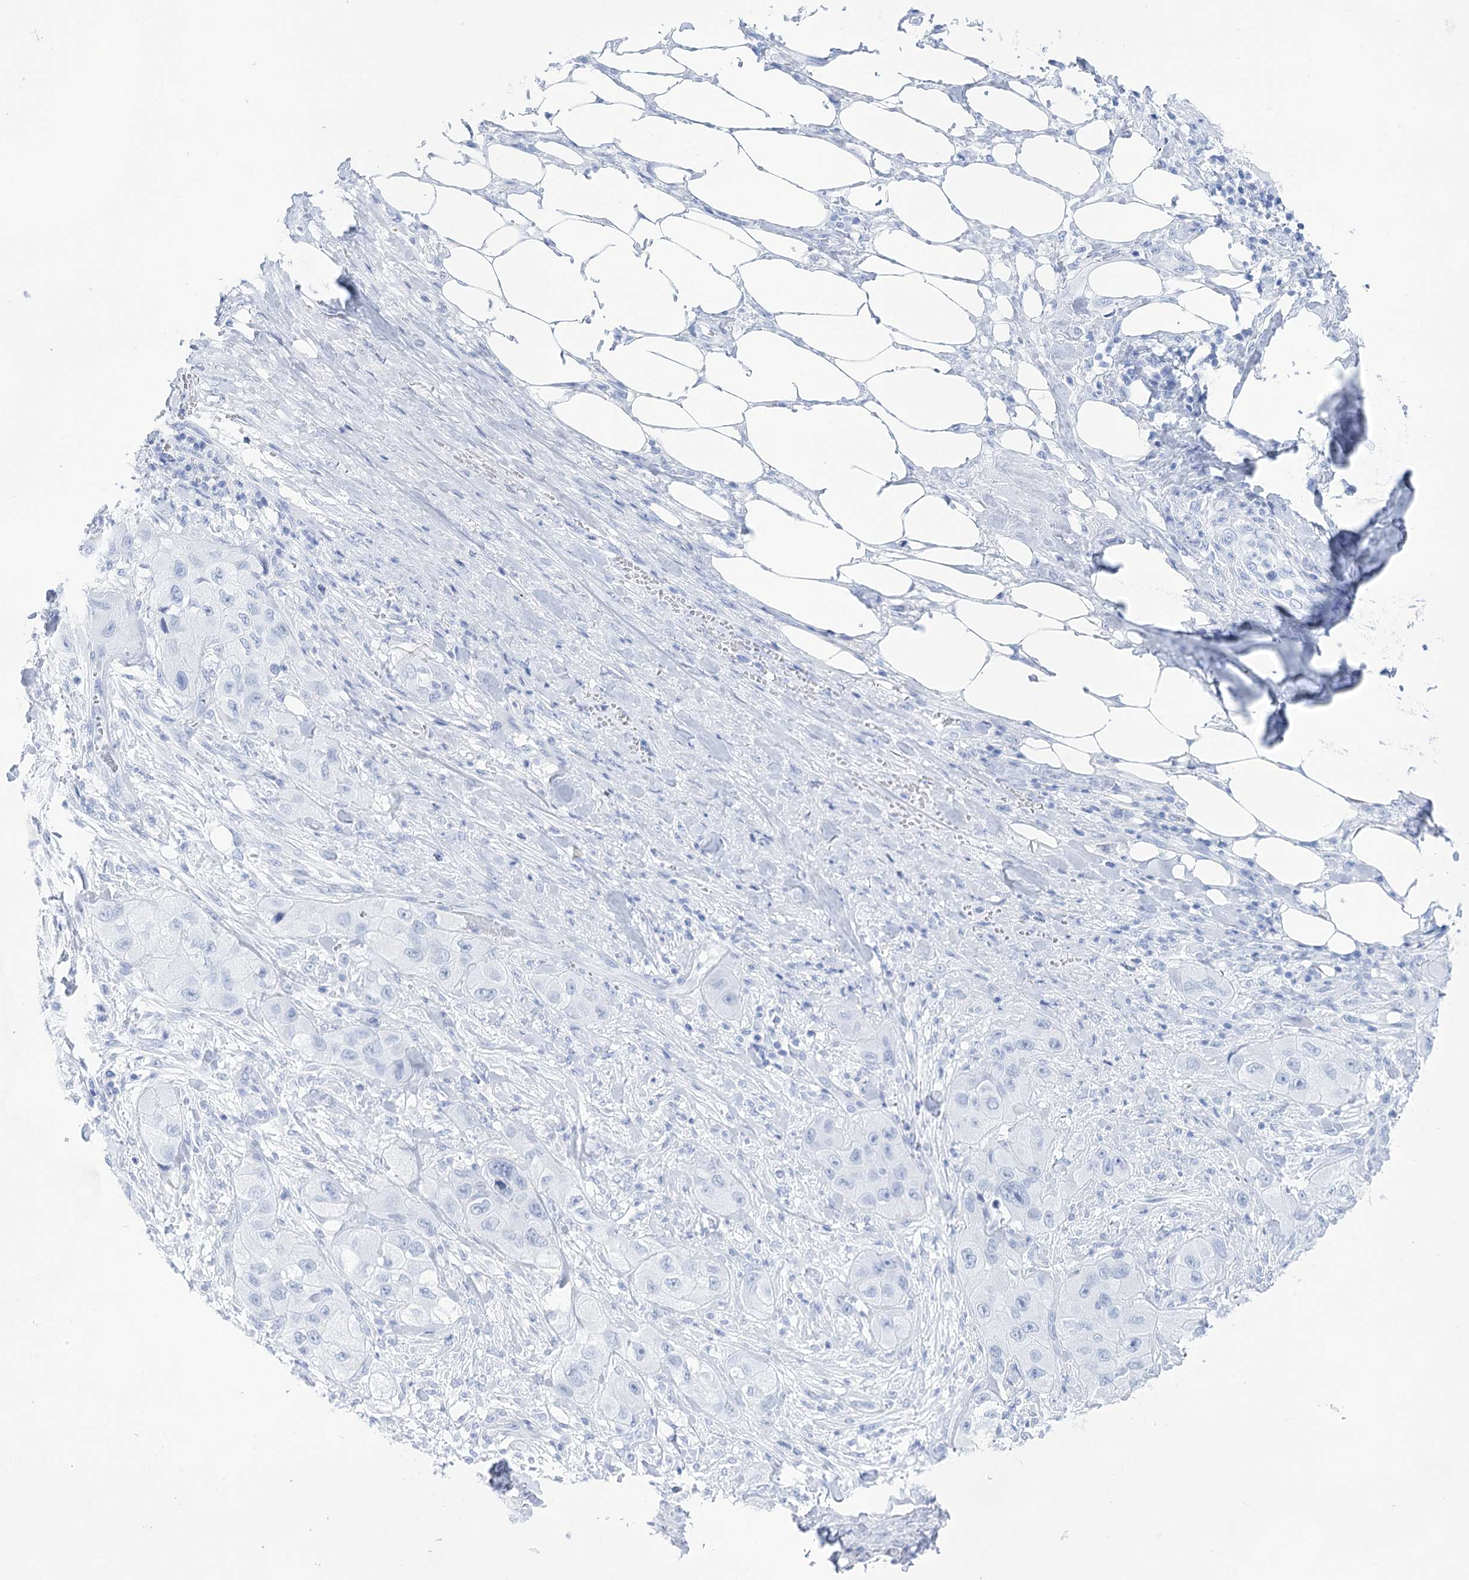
{"staining": {"intensity": "negative", "quantity": "none", "location": "none"}, "tissue": "skin cancer", "cell_type": "Tumor cells", "image_type": "cancer", "snomed": [{"axis": "morphology", "description": "Squamous cell carcinoma, NOS"}, {"axis": "topography", "description": "Skin"}, {"axis": "topography", "description": "Subcutis"}], "caption": "Skin cancer was stained to show a protein in brown. There is no significant positivity in tumor cells.", "gene": "LALBA", "patient": {"sex": "male", "age": 73}}